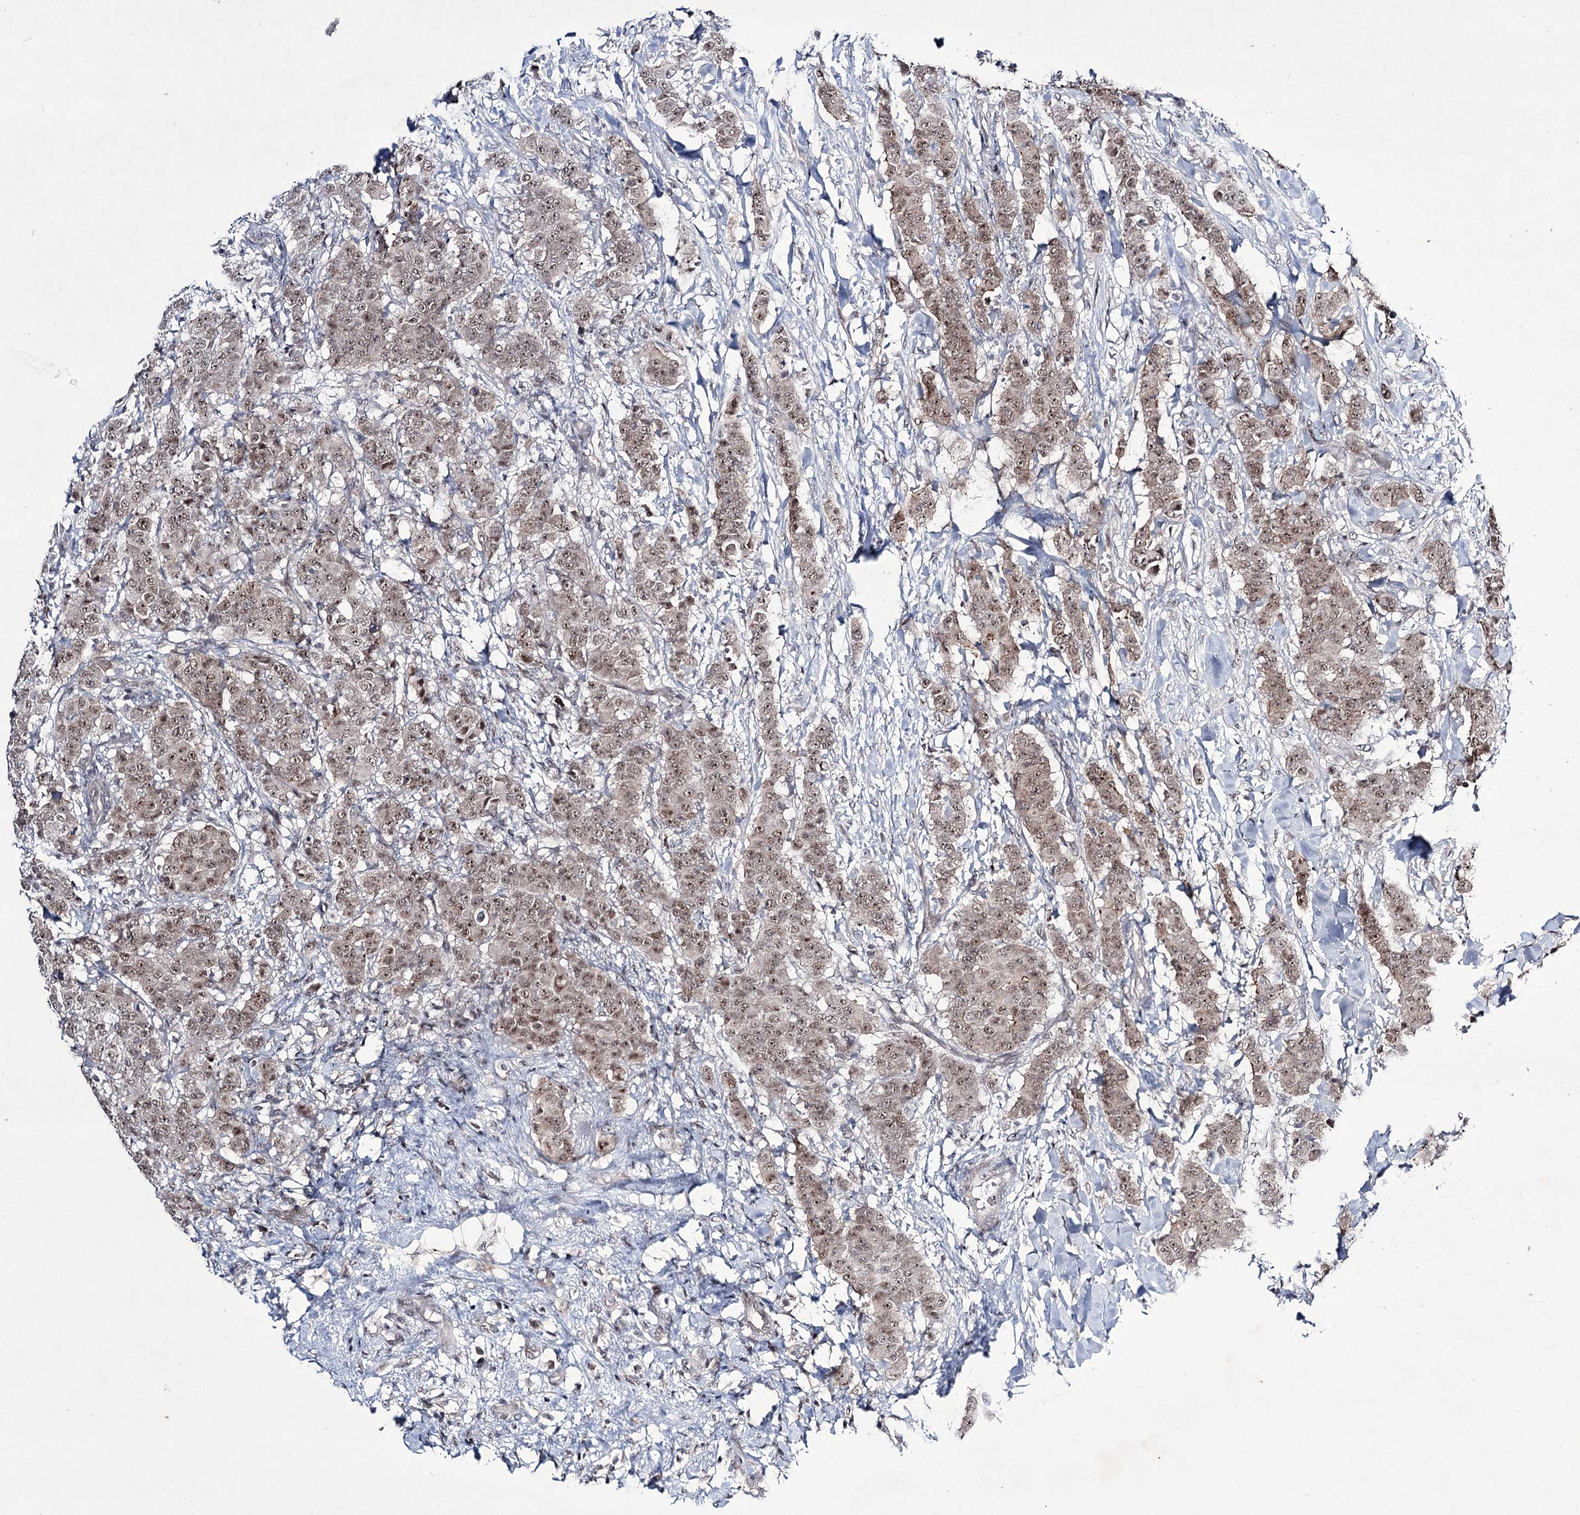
{"staining": {"intensity": "moderate", "quantity": ">75%", "location": "nuclear"}, "tissue": "breast cancer", "cell_type": "Tumor cells", "image_type": "cancer", "snomed": [{"axis": "morphology", "description": "Duct carcinoma"}, {"axis": "topography", "description": "Breast"}], "caption": "Immunohistochemistry of human breast cancer exhibits medium levels of moderate nuclear expression in approximately >75% of tumor cells. (IHC, brightfield microscopy, high magnification).", "gene": "HOXC11", "patient": {"sex": "female", "age": 40}}